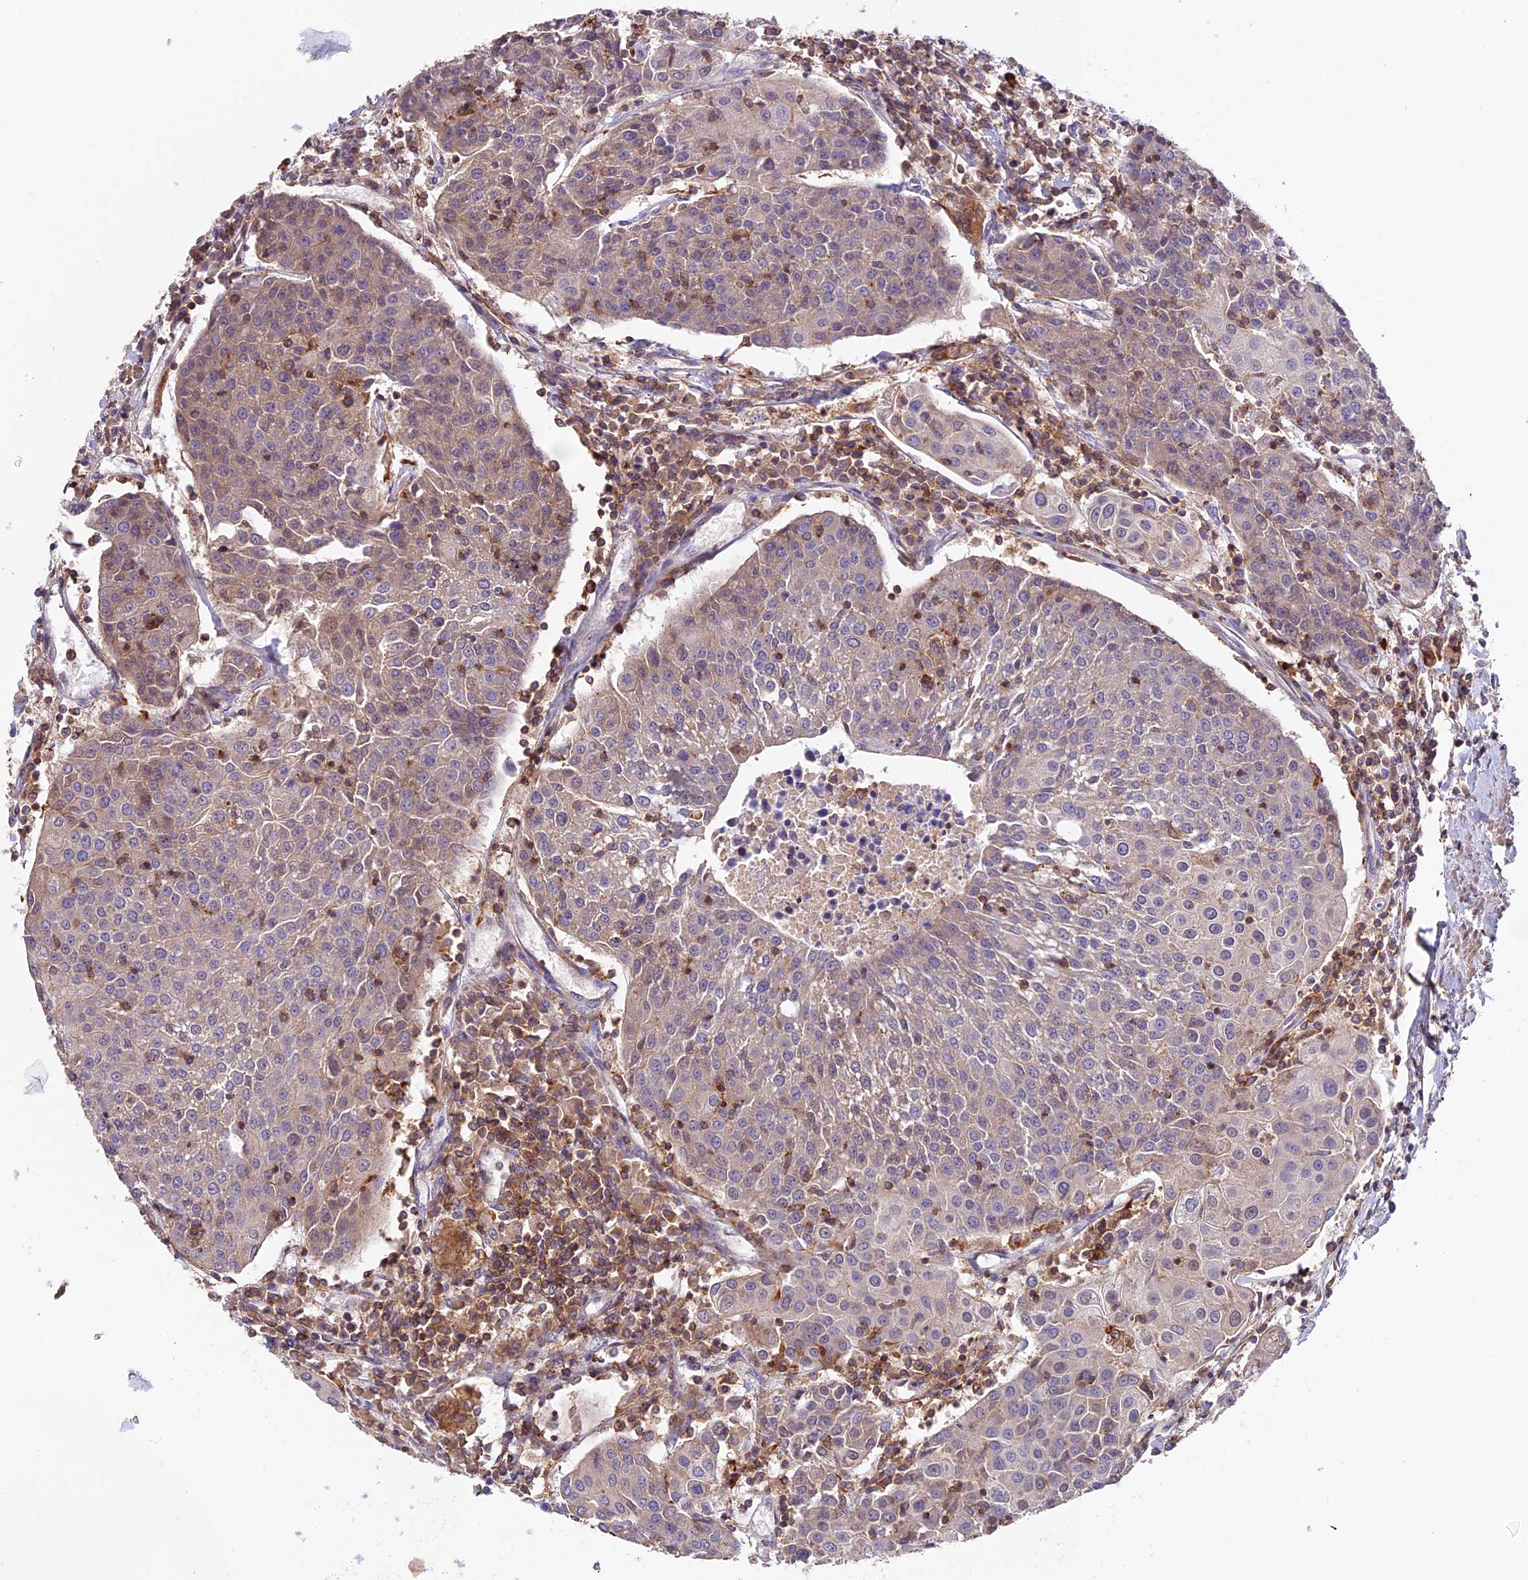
{"staining": {"intensity": "negative", "quantity": "none", "location": "none"}, "tissue": "urothelial cancer", "cell_type": "Tumor cells", "image_type": "cancer", "snomed": [{"axis": "morphology", "description": "Urothelial carcinoma, High grade"}, {"axis": "topography", "description": "Urinary bladder"}], "caption": "Immunohistochemistry micrograph of neoplastic tissue: human urothelial cancer stained with DAB shows no significant protein positivity in tumor cells.", "gene": "SKIDA1", "patient": {"sex": "female", "age": 85}}